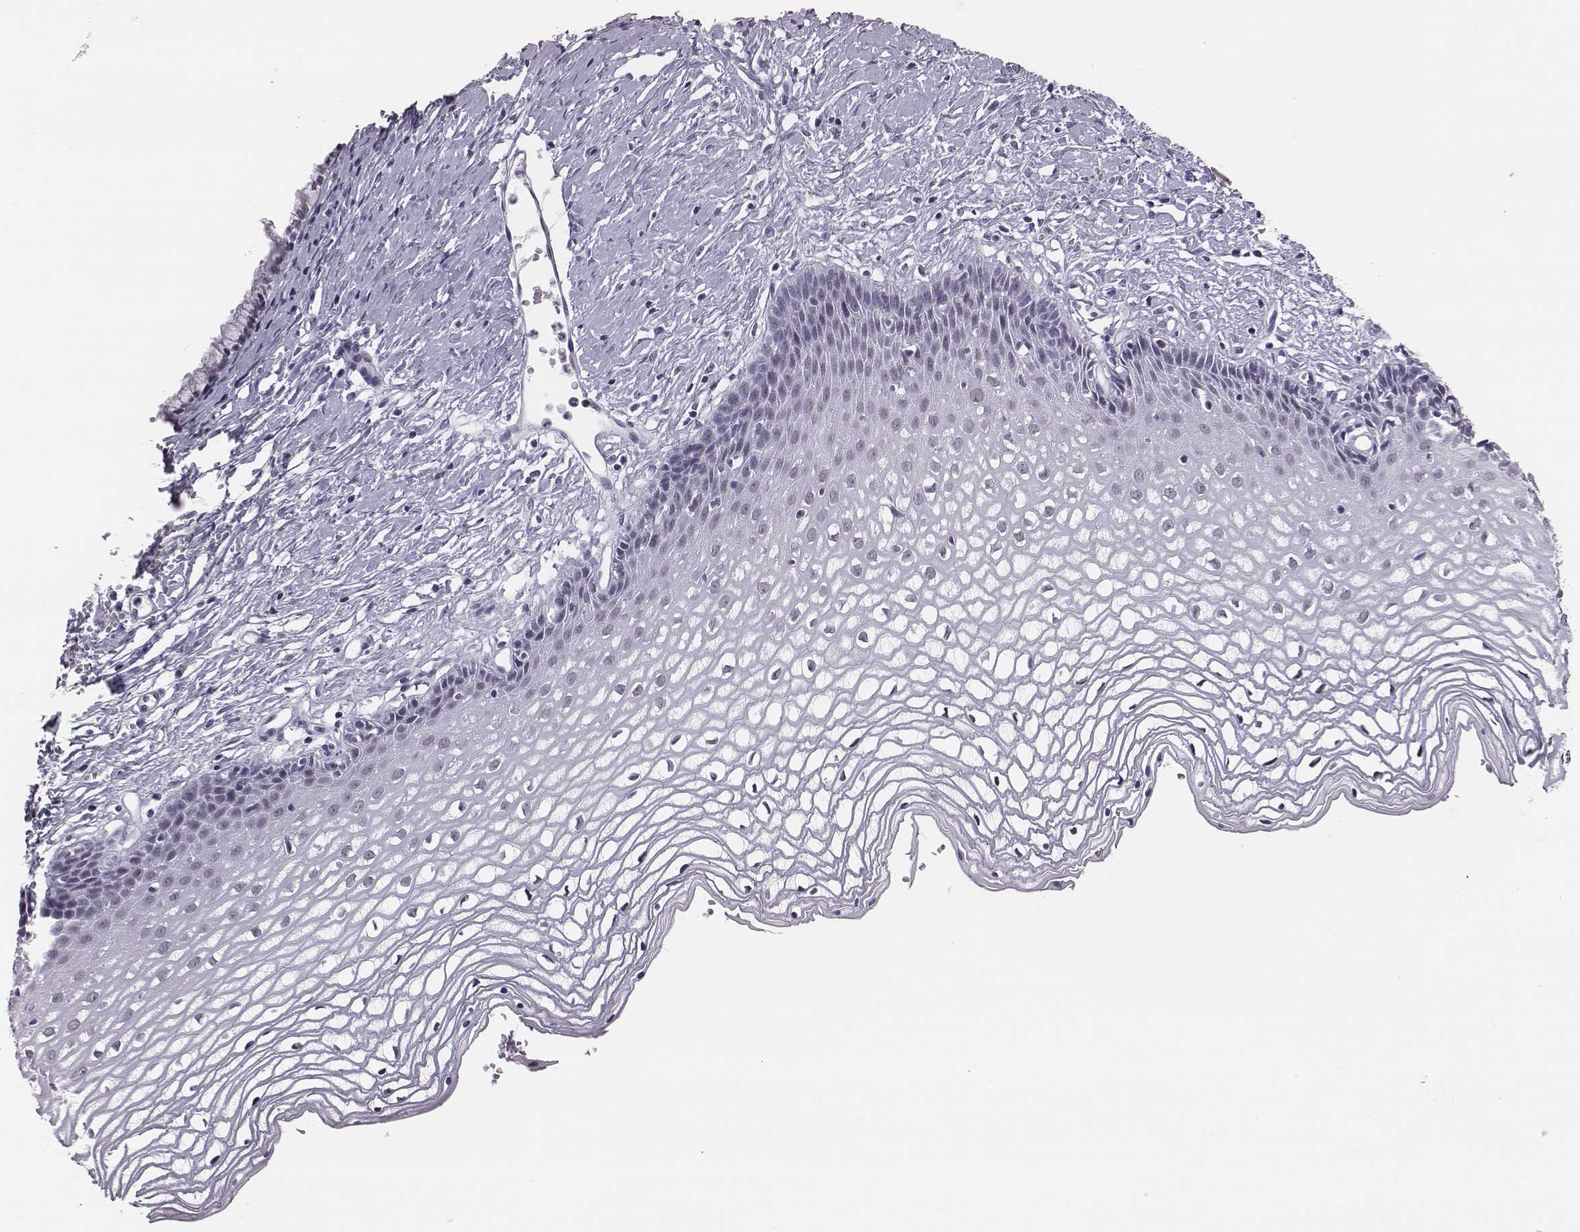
{"staining": {"intensity": "weak", "quantity": "25%-75%", "location": "nuclear"}, "tissue": "cervix", "cell_type": "Squamous epithelial cells", "image_type": "normal", "snomed": [{"axis": "morphology", "description": "Normal tissue, NOS"}, {"axis": "topography", "description": "Cervix"}], "caption": "Protein staining of benign cervix shows weak nuclear expression in approximately 25%-75% of squamous epithelial cells.", "gene": "ACOD1", "patient": {"sex": "female", "age": 40}}